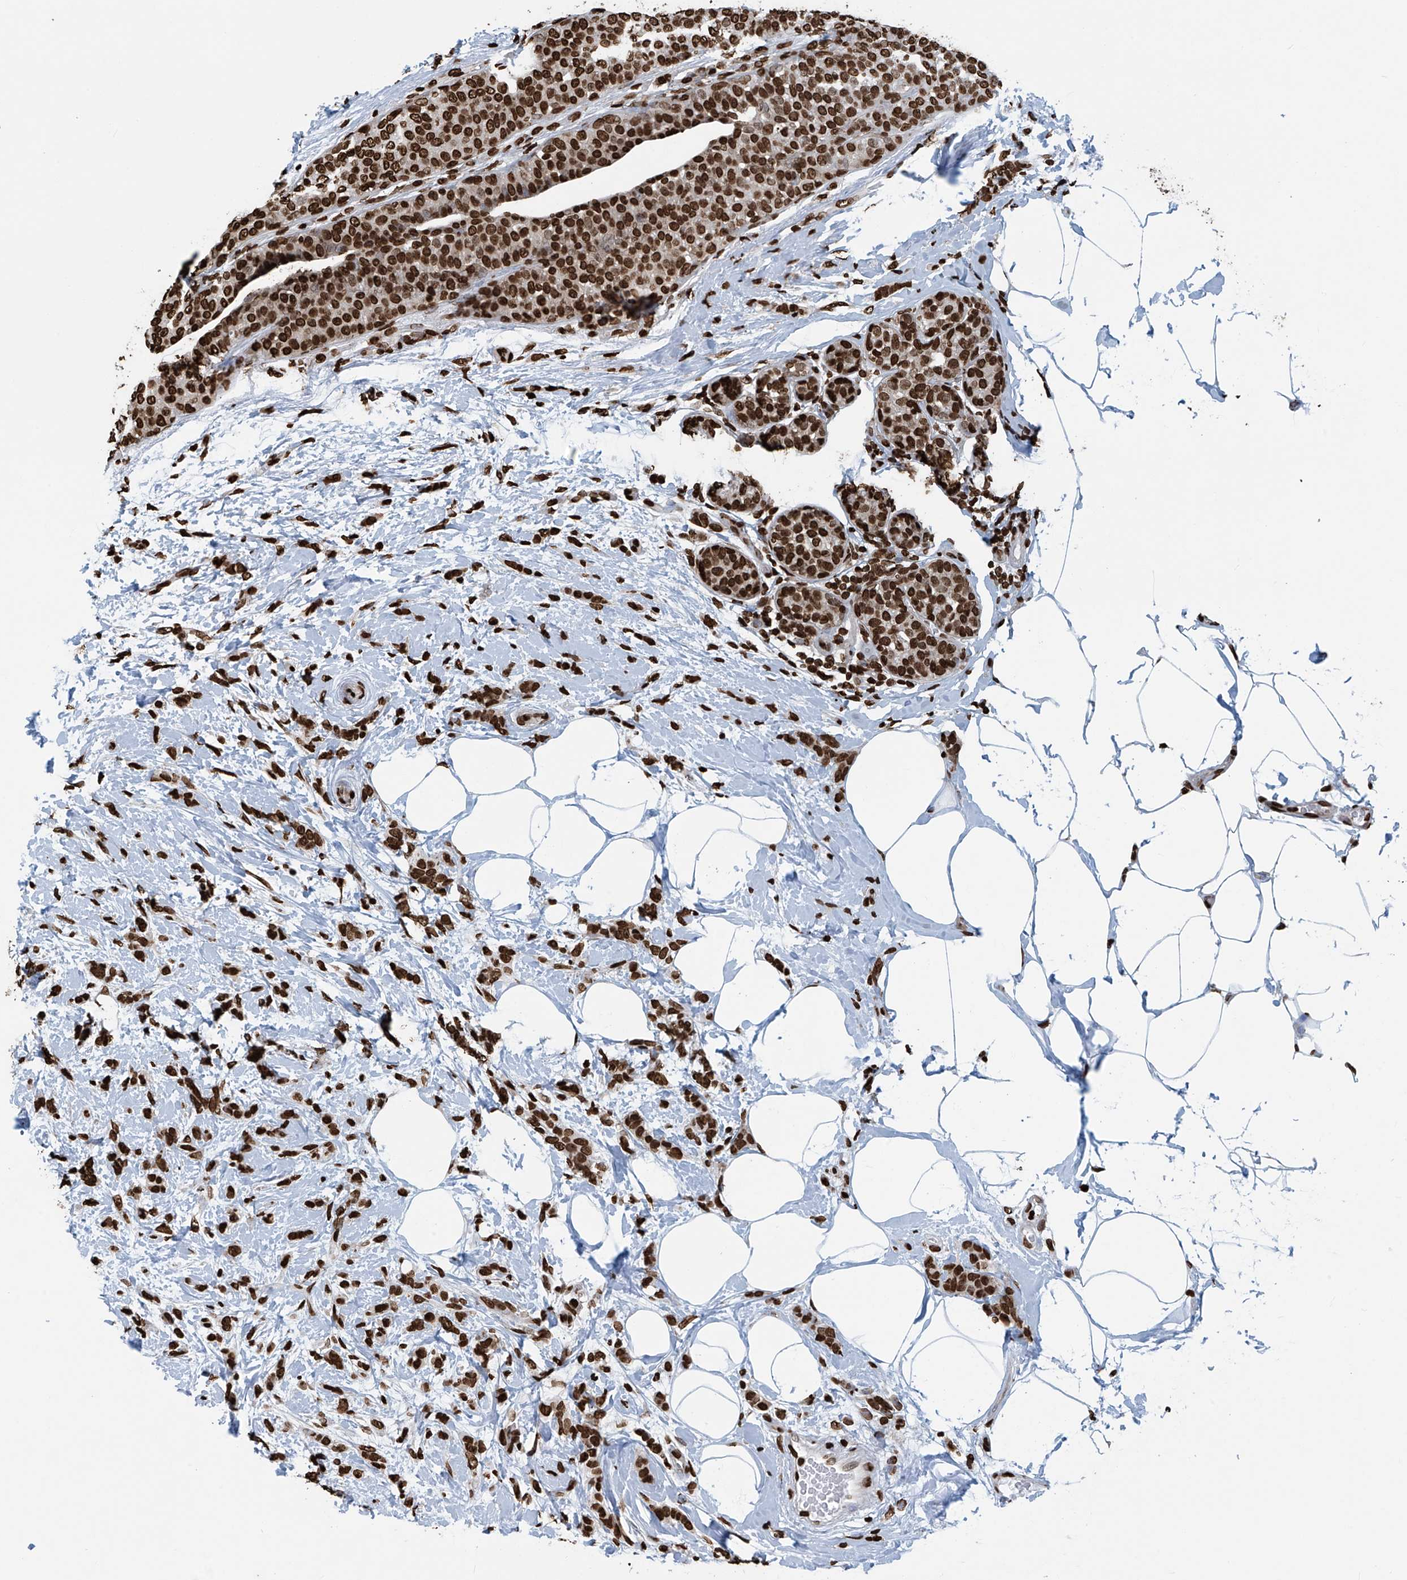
{"staining": {"intensity": "strong", "quantity": ">75%", "location": "nuclear"}, "tissue": "breast cancer", "cell_type": "Tumor cells", "image_type": "cancer", "snomed": [{"axis": "morphology", "description": "Lobular carcinoma, in situ"}, {"axis": "morphology", "description": "Lobular carcinoma"}, {"axis": "topography", "description": "Breast"}], "caption": "The photomicrograph exhibits staining of breast cancer, revealing strong nuclear protein expression (brown color) within tumor cells.", "gene": "DPPA2", "patient": {"sex": "female", "age": 41}}